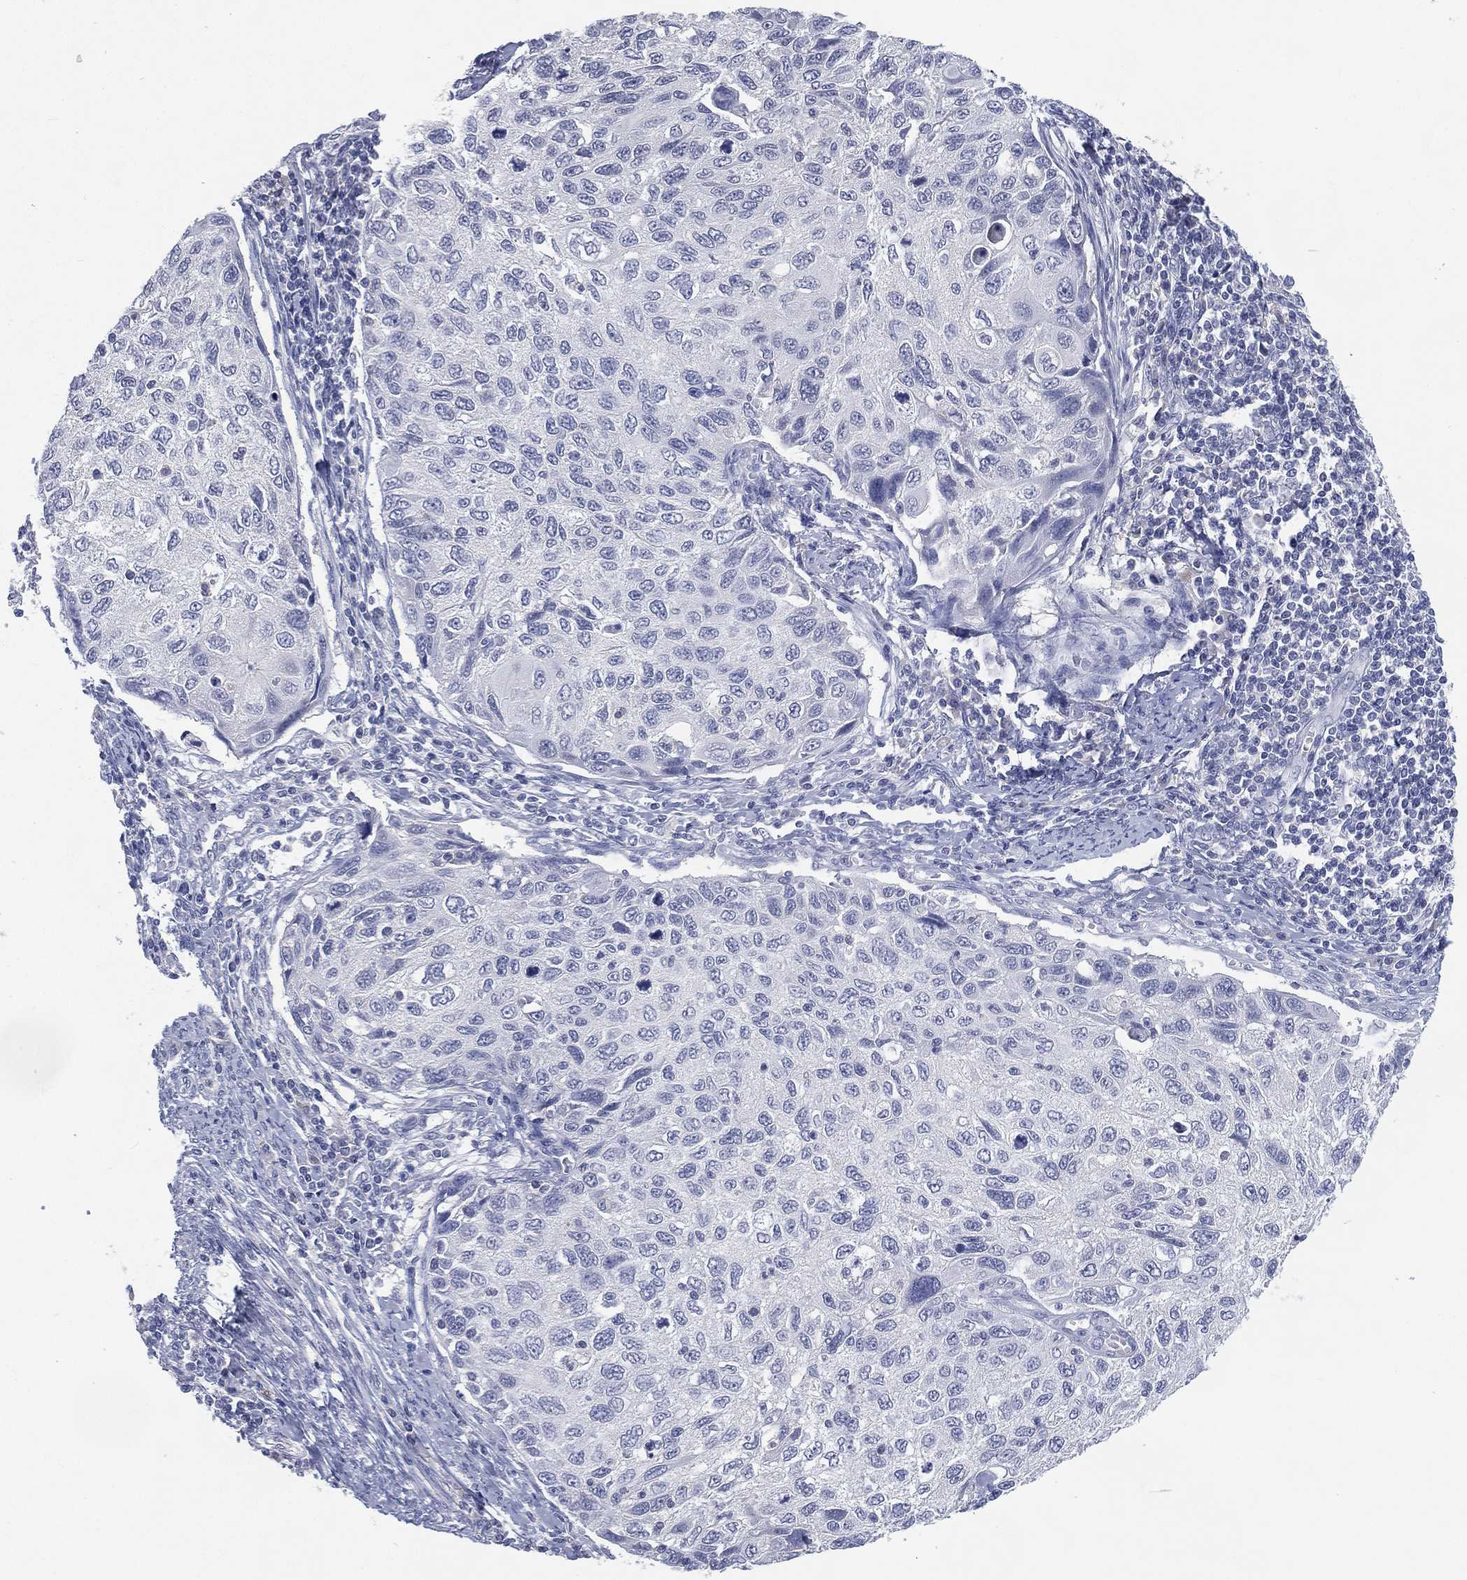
{"staining": {"intensity": "negative", "quantity": "none", "location": "none"}, "tissue": "cervical cancer", "cell_type": "Tumor cells", "image_type": "cancer", "snomed": [{"axis": "morphology", "description": "Squamous cell carcinoma, NOS"}, {"axis": "topography", "description": "Cervix"}], "caption": "This image is of cervical cancer (squamous cell carcinoma) stained with immunohistochemistry (IHC) to label a protein in brown with the nuclei are counter-stained blue. There is no staining in tumor cells. (DAB (3,3'-diaminobenzidine) IHC visualized using brightfield microscopy, high magnification).", "gene": "KRT35", "patient": {"sex": "female", "age": 70}}